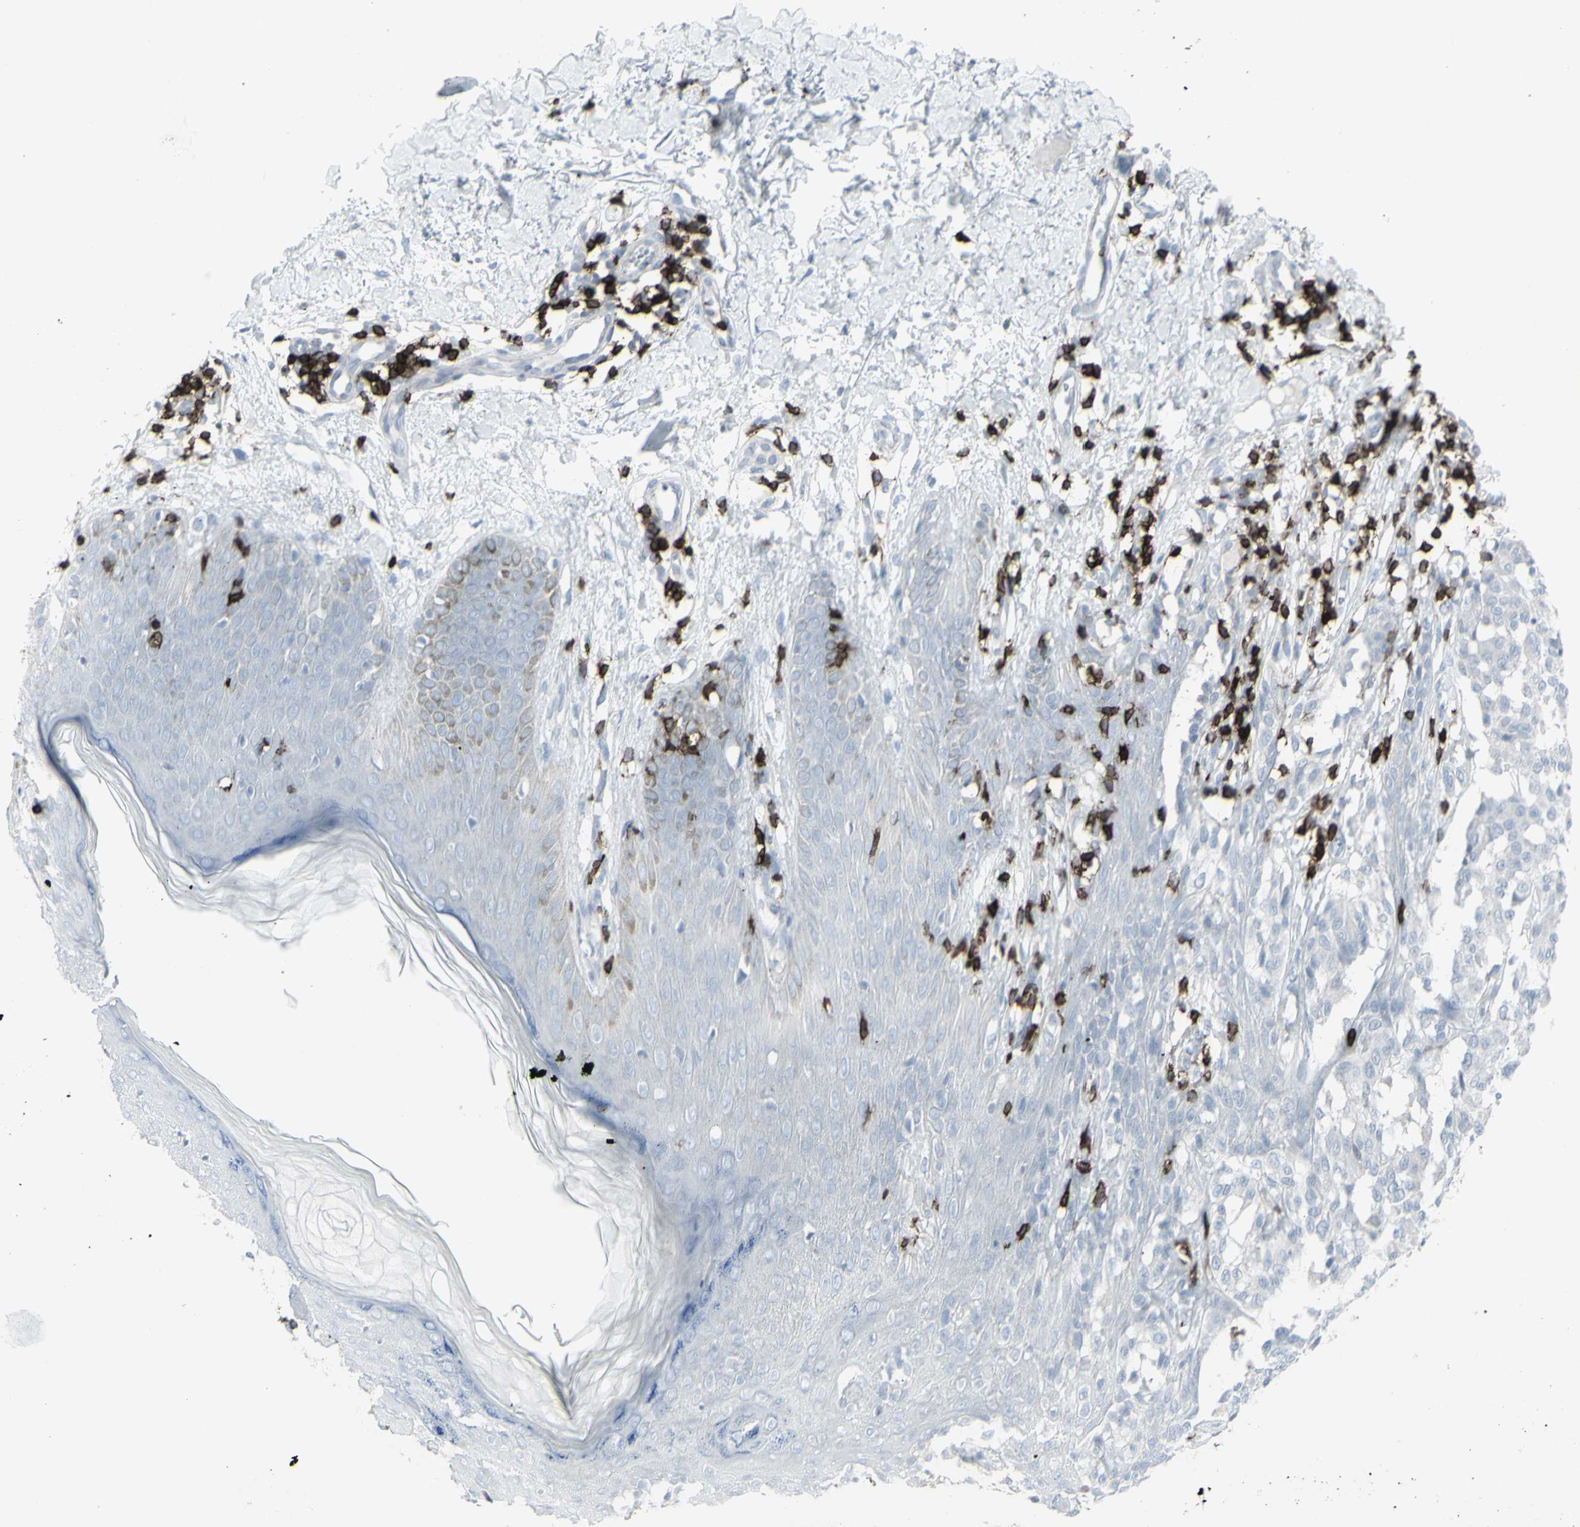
{"staining": {"intensity": "negative", "quantity": "none", "location": "none"}, "tissue": "melanoma", "cell_type": "Tumor cells", "image_type": "cancer", "snomed": [{"axis": "morphology", "description": "Malignant melanoma, NOS"}, {"axis": "topography", "description": "Skin"}], "caption": "Protein analysis of malignant melanoma exhibits no significant staining in tumor cells.", "gene": "CD247", "patient": {"sex": "female", "age": 46}}